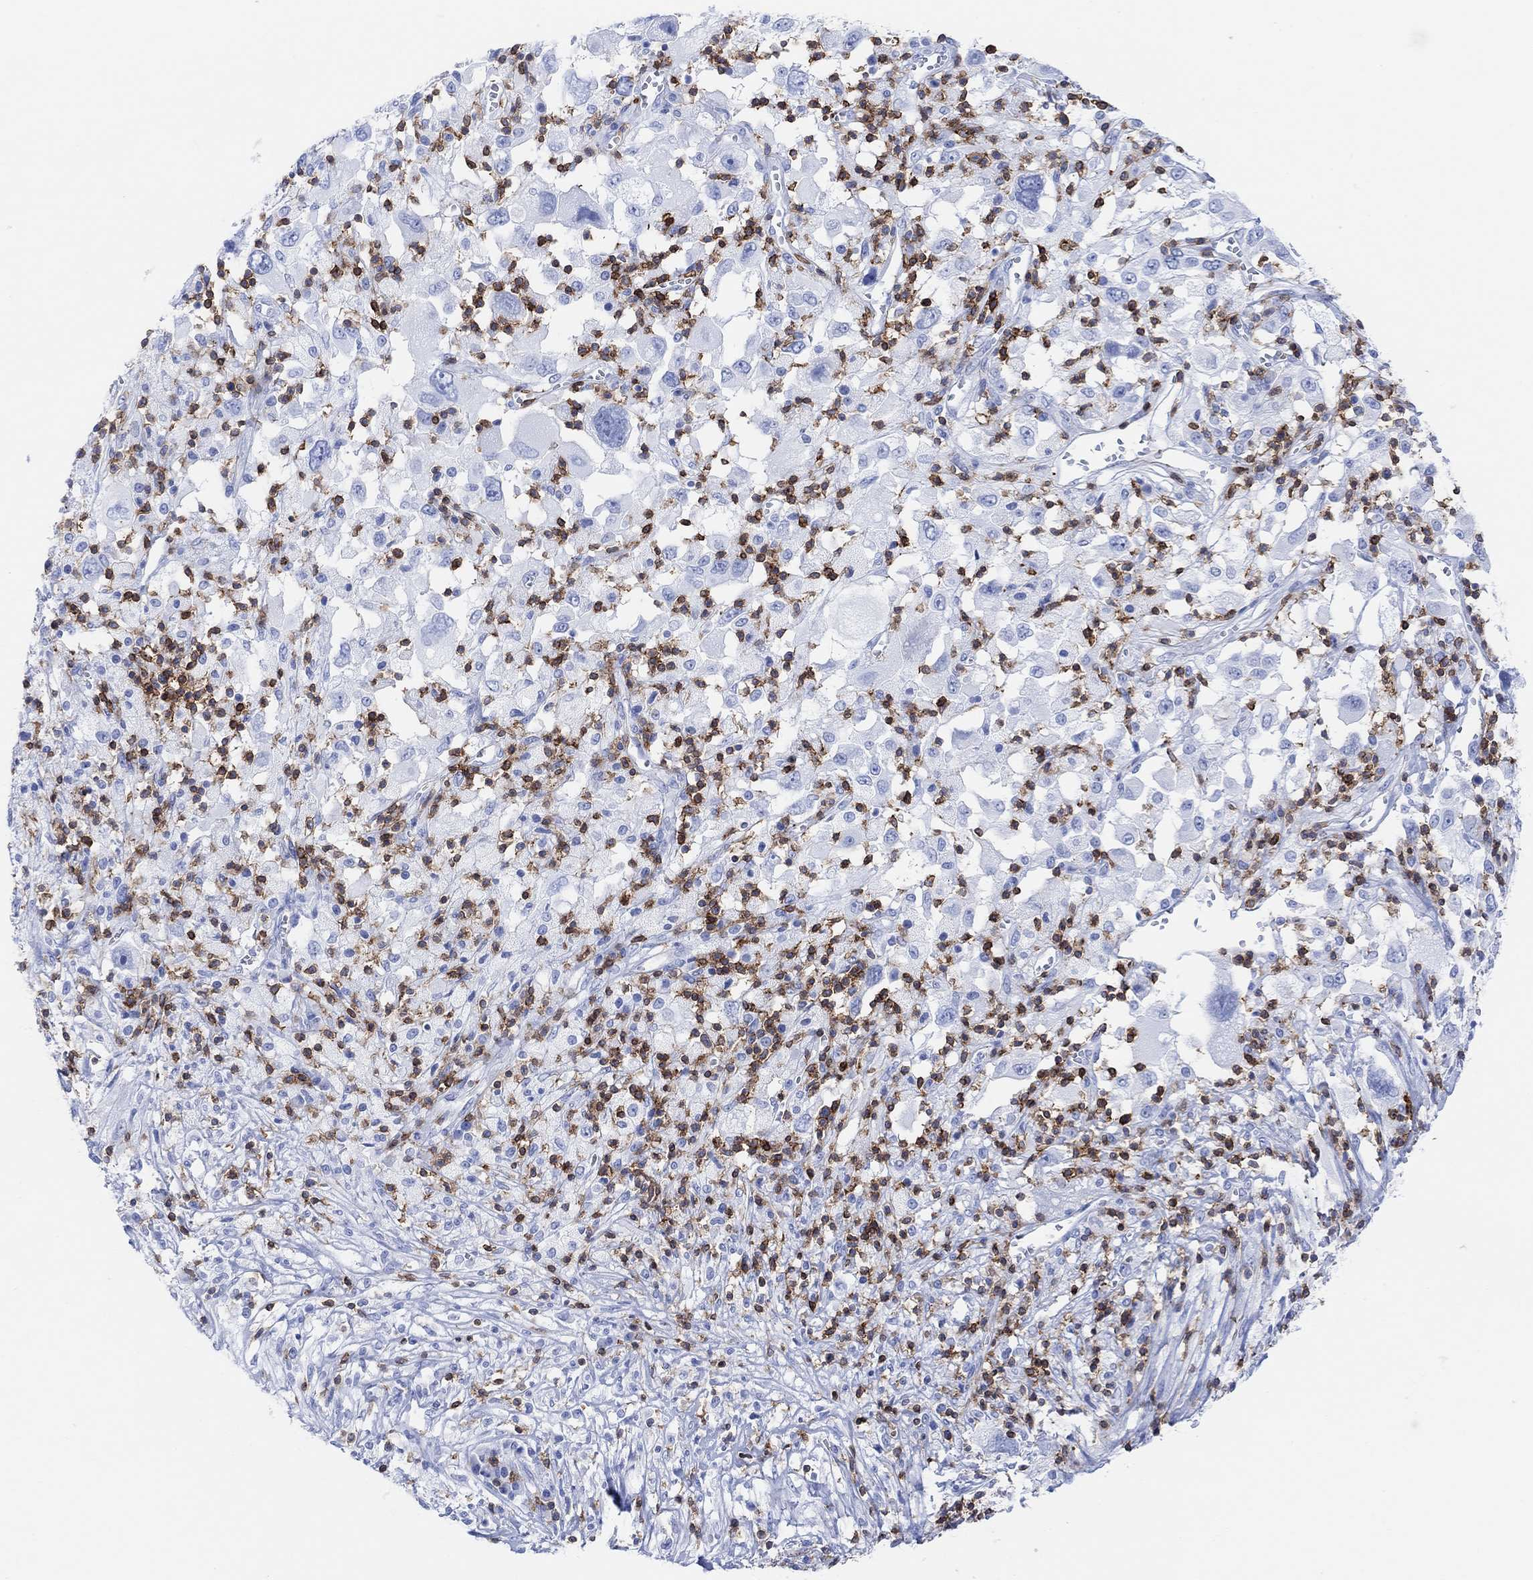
{"staining": {"intensity": "negative", "quantity": "none", "location": "none"}, "tissue": "melanoma", "cell_type": "Tumor cells", "image_type": "cancer", "snomed": [{"axis": "morphology", "description": "Malignant melanoma, Metastatic site"}, {"axis": "topography", "description": "Soft tissue"}], "caption": "This is a micrograph of immunohistochemistry (IHC) staining of malignant melanoma (metastatic site), which shows no staining in tumor cells.", "gene": "GPR65", "patient": {"sex": "male", "age": 50}}